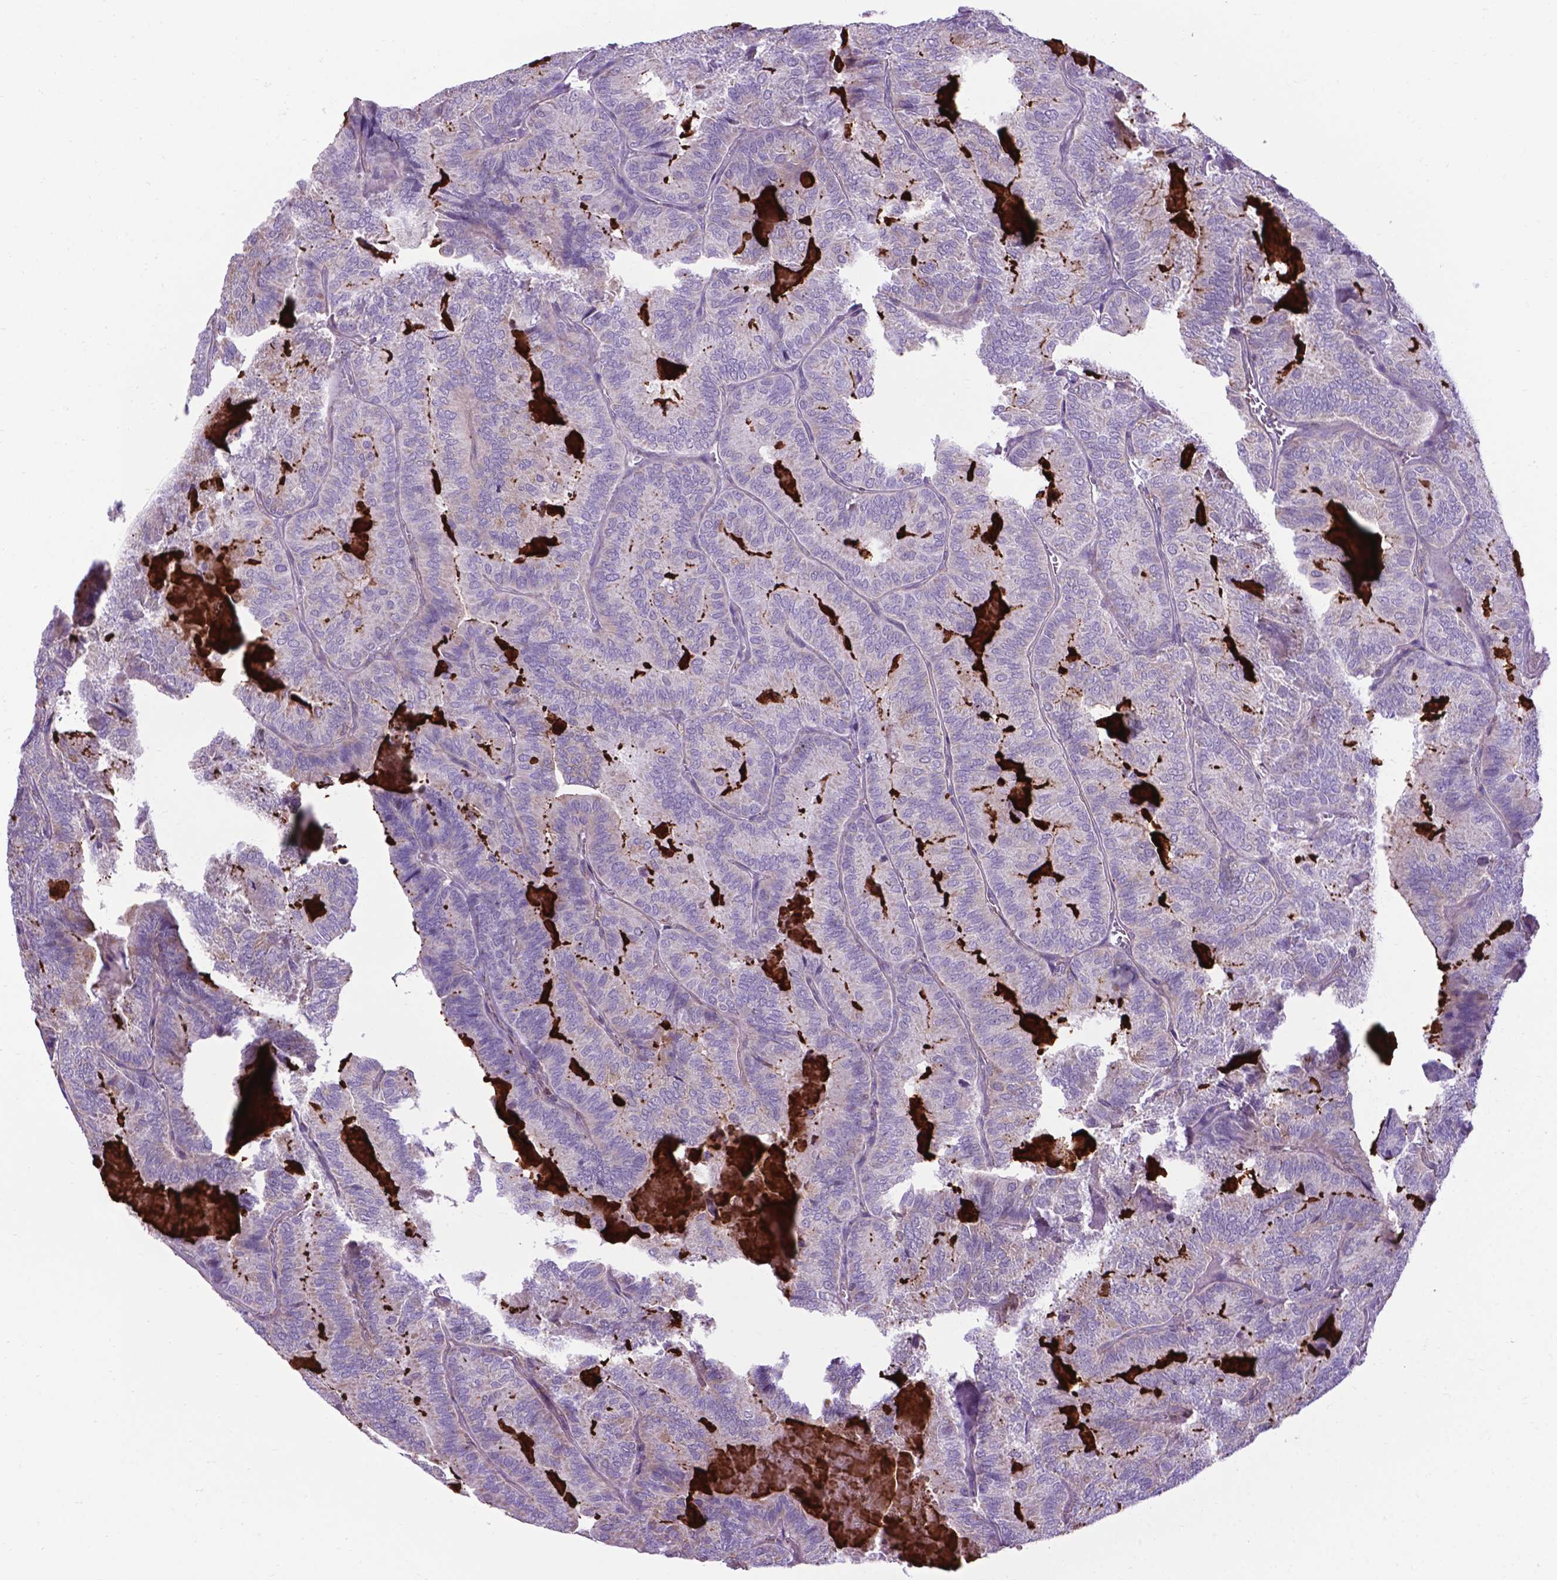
{"staining": {"intensity": "negative", "quantity": "none", "location": "none"}, "tissue": "thyroid cancer", "cell_type": "Tumor cells", "image_type": "cancer", "snomed": [{"axis": "morphology", "description": "Papillary adenocarcinoma, NOS"}, {"axis": "topography", "description": "Thyroid gland"}], "caption": "Thyroid cancer (papillary adenocarcinoma) stained for a protein using immunohistochemistry shows no positivity tumor cells.", "gene": "POU3F3", "patient": {"sex": "female", "age": 75}}